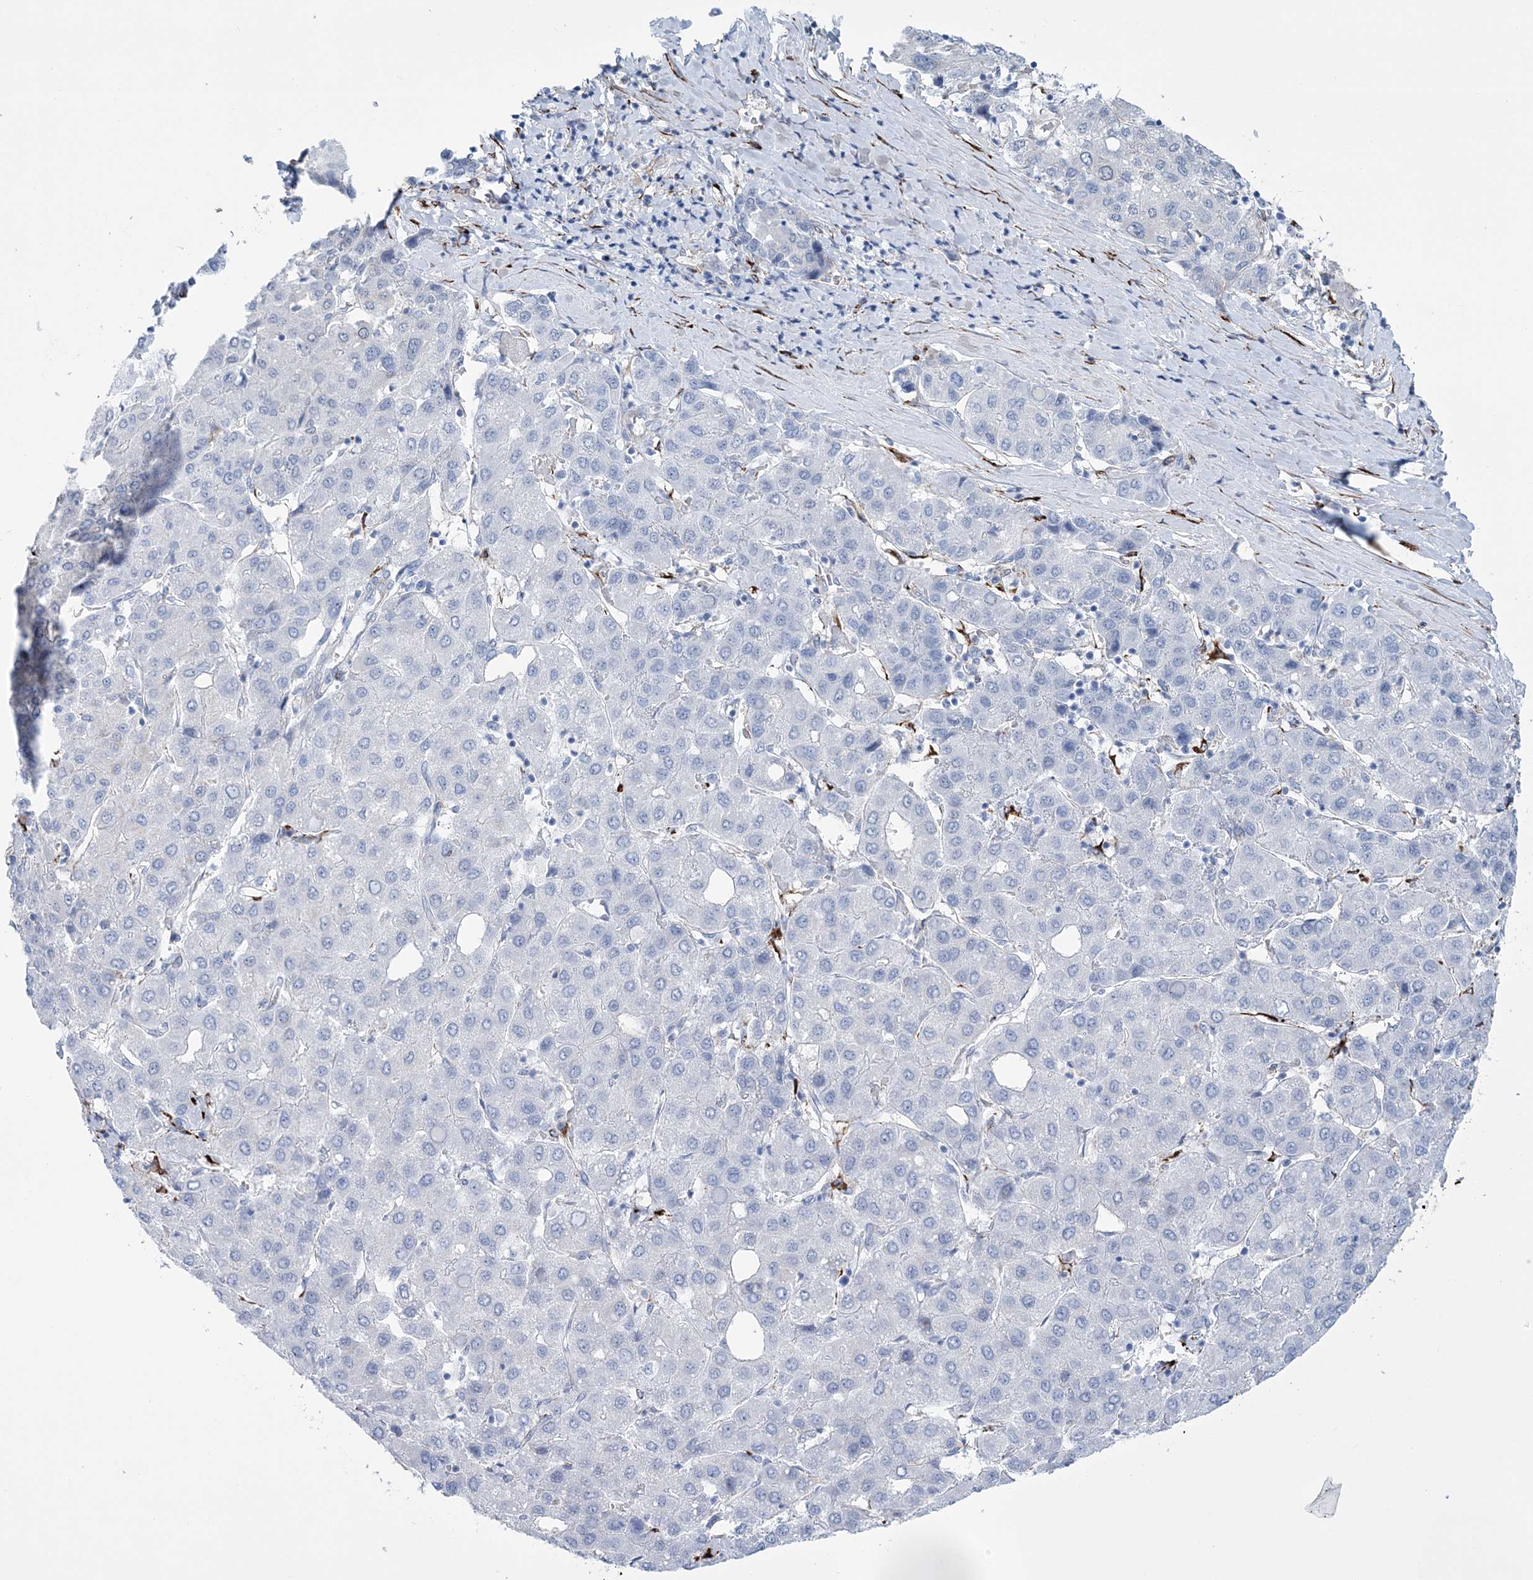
{"staining": {"intensity": "negative", "quantity": "none", "location": "none"}, "tissue": "liver cancer", "cell_type": "Tumor cells", "image_type": "cancer", "snomed": [{"axis": "morphology", "description": "Carcinoma, Hepatocellular, NOS"}, {"axis": "topography", "description": "Liver"}], "caption": "Immunohistochemistry (IHC) image of neoplastic tissue: hepatocellular carcinoma (liver) stained with DAB shows no significant protein staining in tumor cells. (IHC, brightfield microscopy, high magnification).", "gene": "RAB11FIP5", "patient": {"sex": "male", "age": 65}}